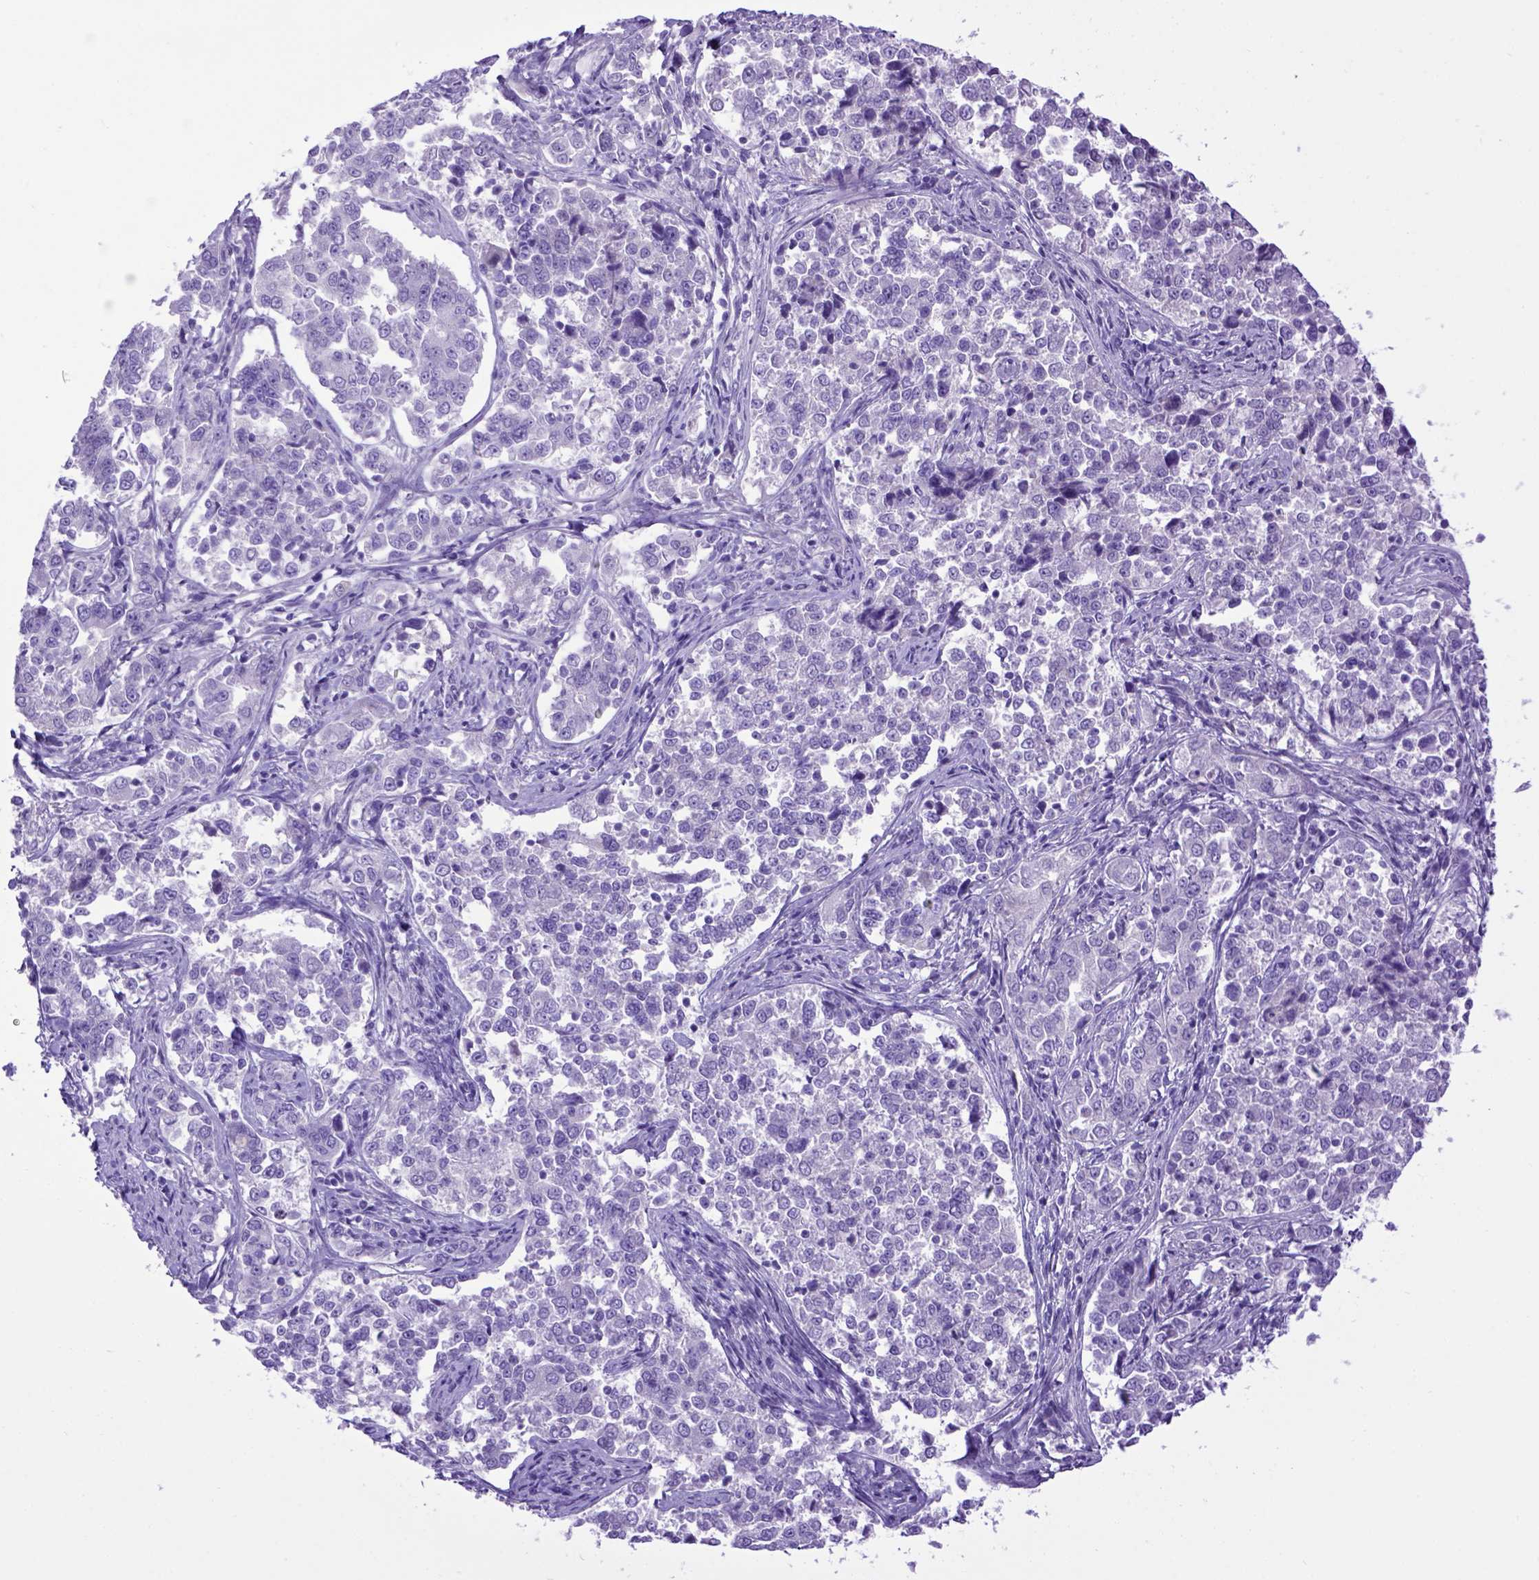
{"staining": {"intensity": "negative", "quantity": "none", "location": "none"}, "tissue": "endometrial cancer", "cell_type": "Tumor cells", "image_type": "cancer", "snomed": [{"axis": "morphology", "description": "Adenocarcinoma, NOS"}, {"axis": "topography", "description": "Endometrium"}], "caption": "Immunohistochemistry micrograph of human endometrial adenocarcinoma stained for a protein (brown), which shows no expression in tumor cells.", "gene": "PTGES", "patient": {"sex": "female", "age": 43}}